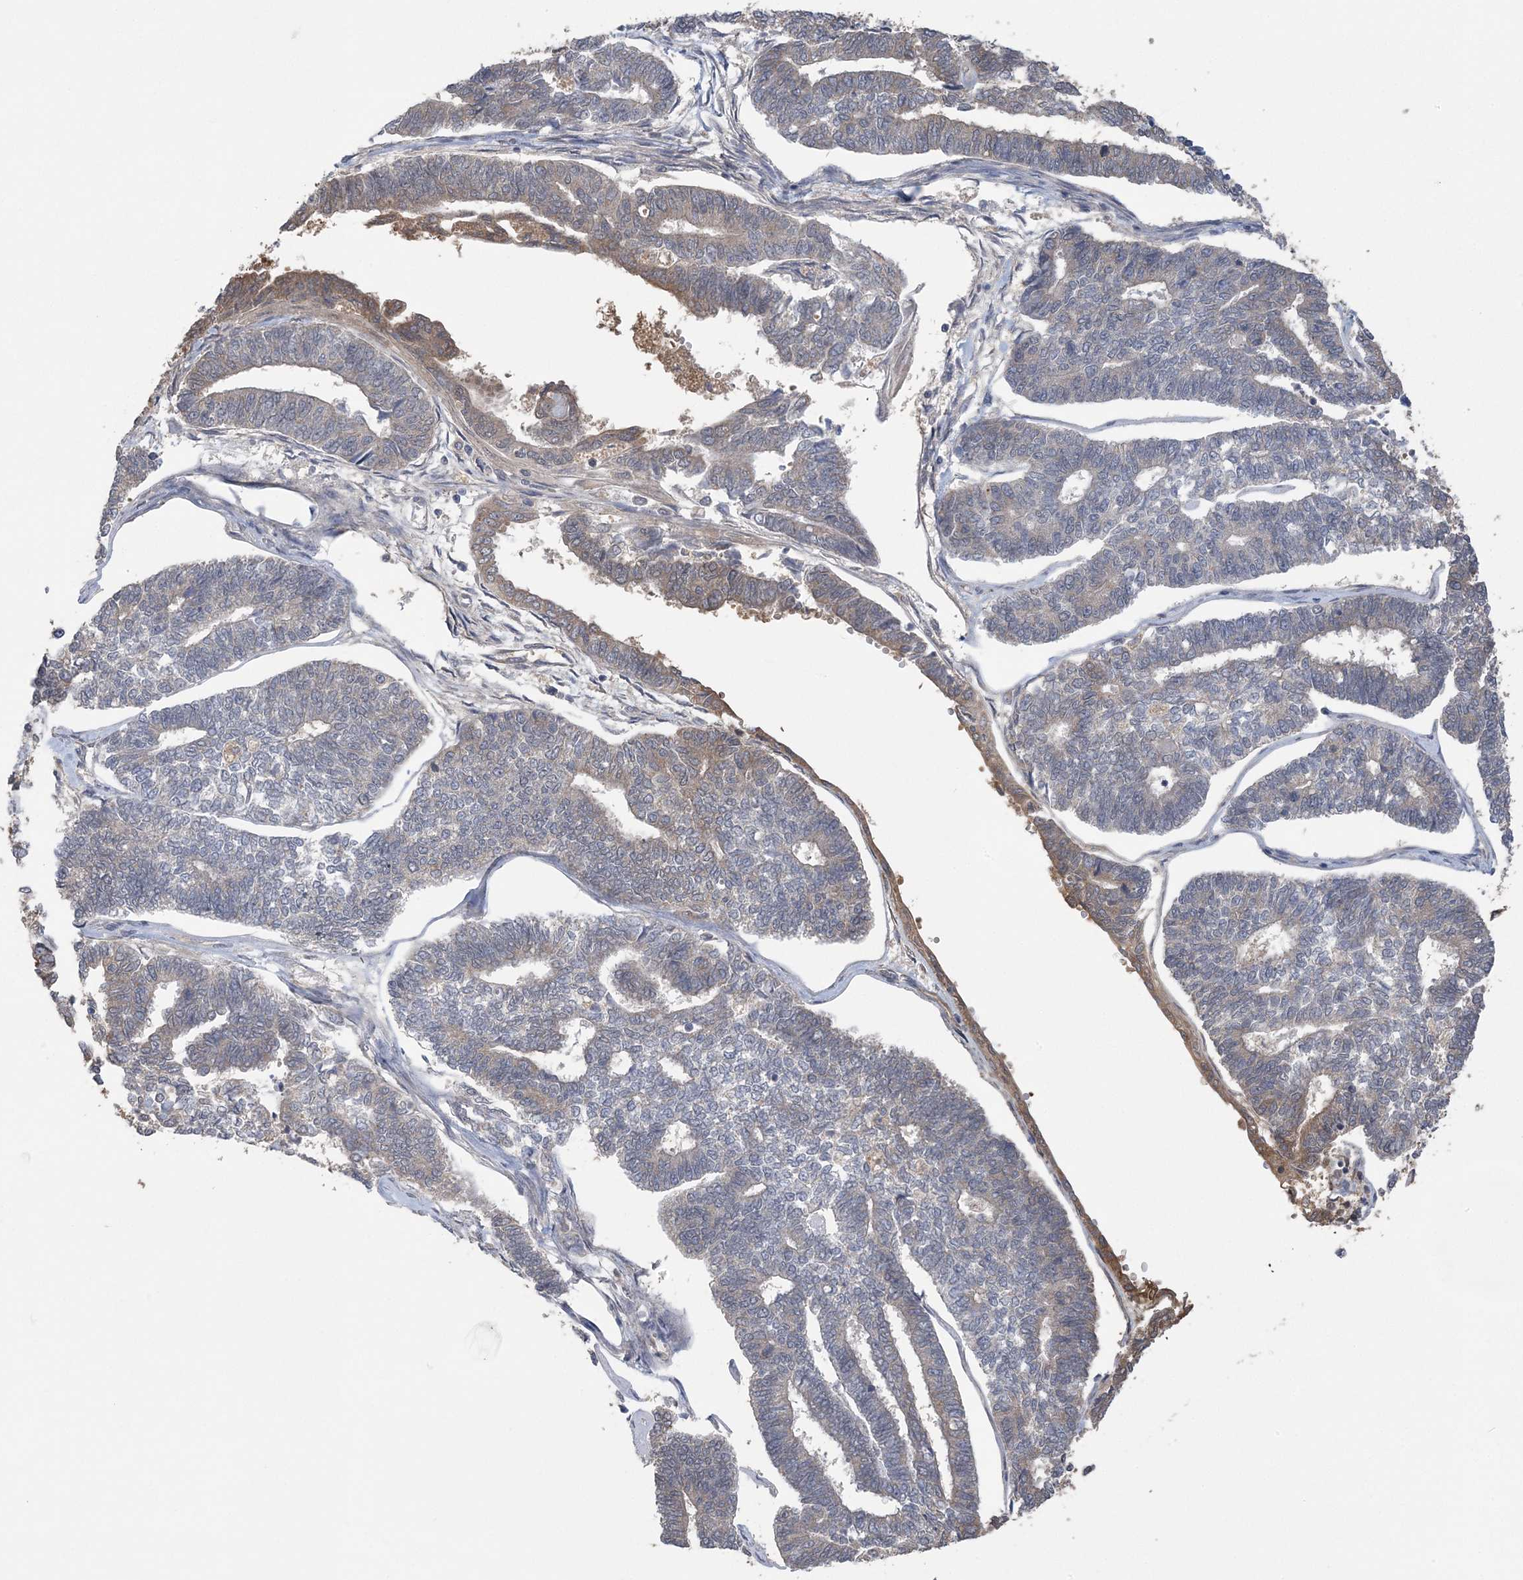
{"staining": {"intensity": "moderate", "quantity": "<25%", "location": "cytoplasmic/membranous"}, "tissue": "endometrial cancer", "cell_type": "Tumor cells", "image_type": "cancer", "snomed": [{"axis": "morphology", "description": "Adenocarcinoma, NOS"}, {"axis": "topography", "description": "Endometrium"}], "caption": "The immunohistochemical stain shows moderate cytoplasmic/membranous expression in tumor cells of endometrial cancer (adenocarcinoma) tissue.", "gene": "ZBTB7A", "patient": {"sex": "female", "age": 70}}